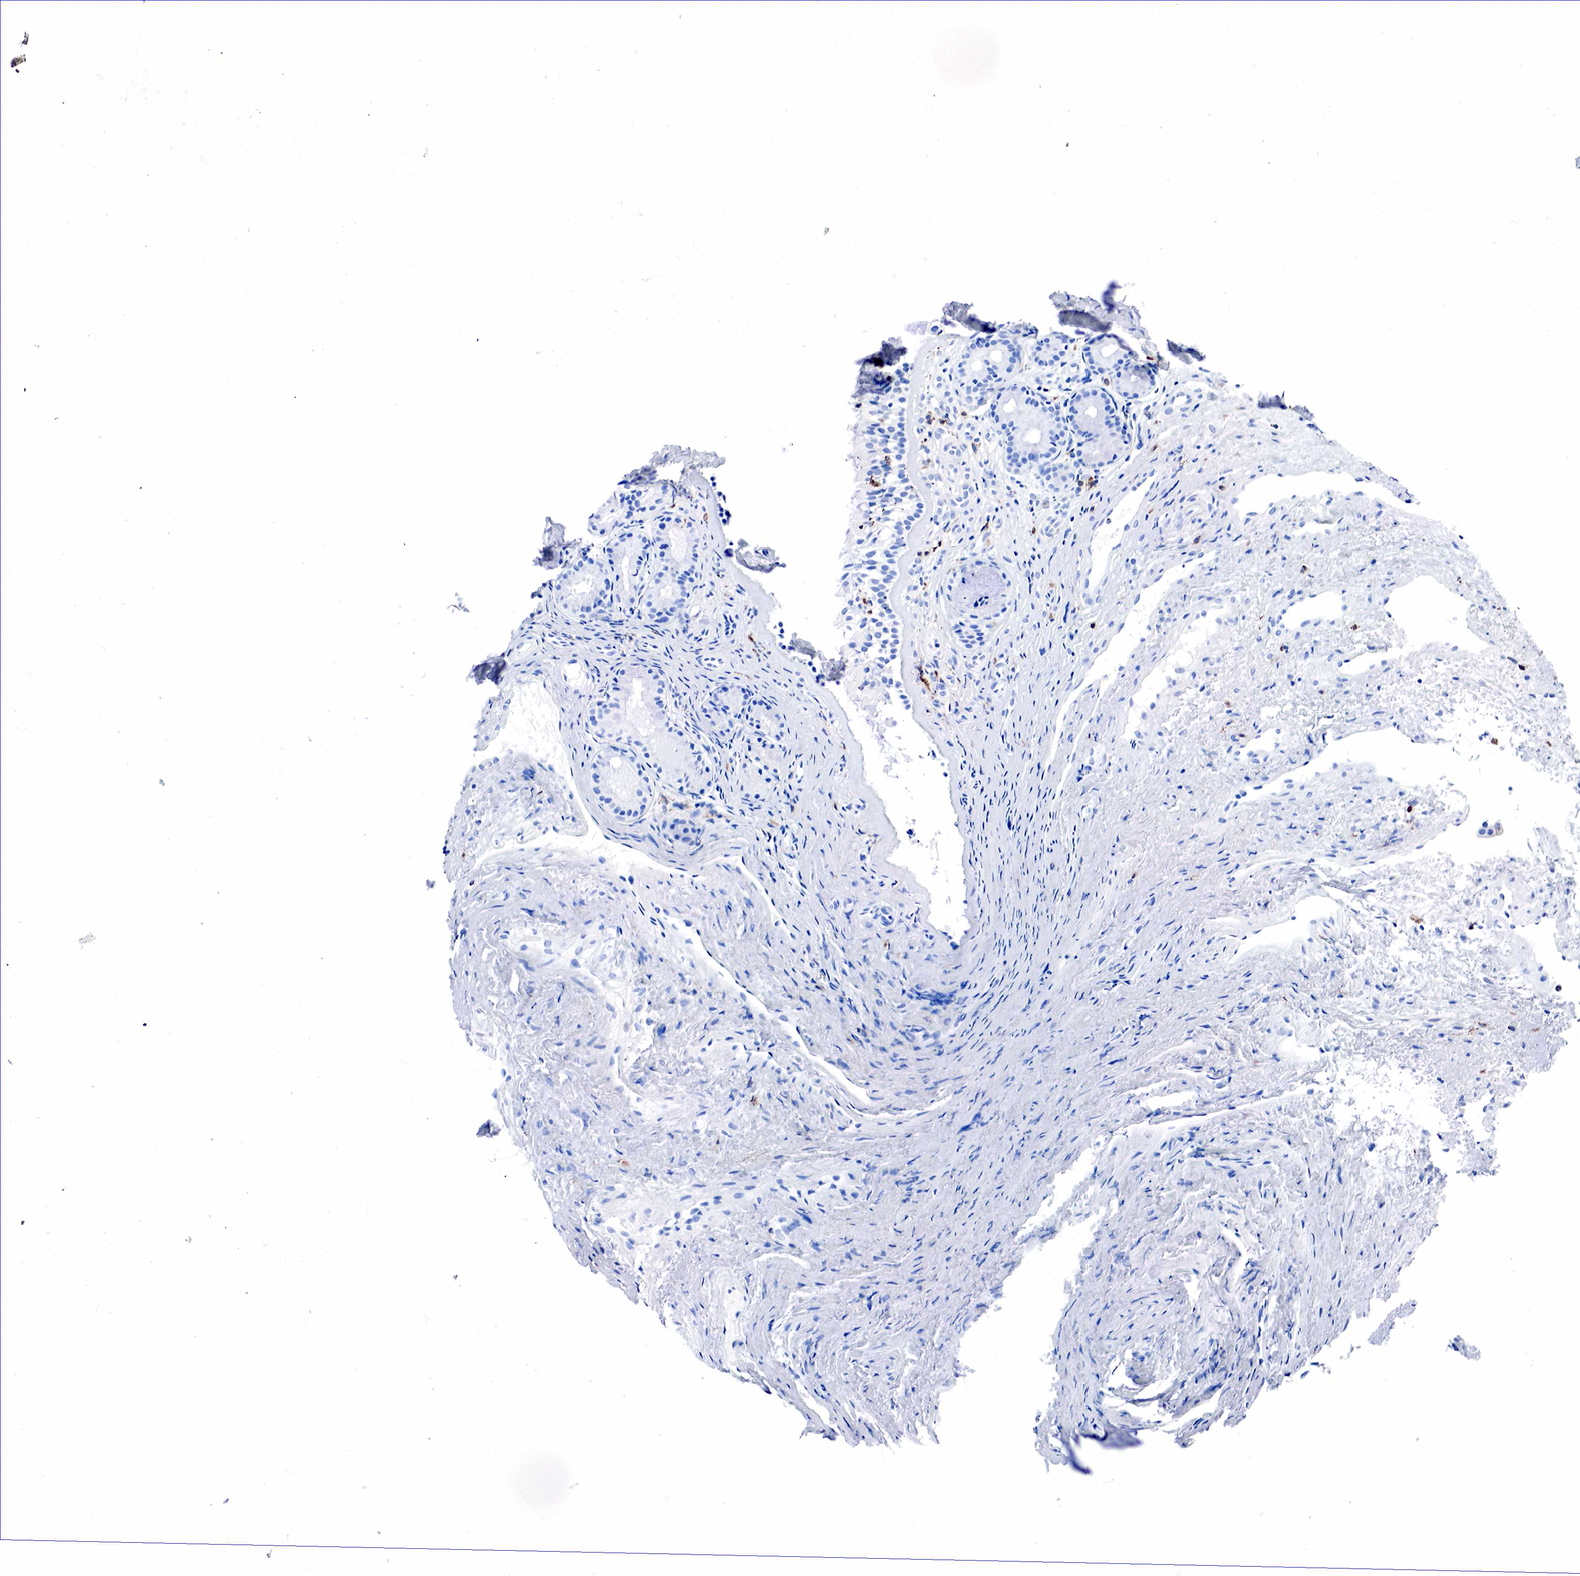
{"staining": {"intensity": "negative", "quantity": "none", "location": "none"}, "tissue": "nasopharynx", "cell_type": "Respiratory epithelial cells", "image_type": "normal", "snomed": [{"axis": "morphology", "description": "Normal tissue, NOS"}, {"axis": "topography", "description": "Nasopharynx"}], "caption": "High magnification brightfield microscopy of benign nasopharynx stained with DAB (3,3'-diaminobenzidine) (brown) and counterstained with hematoxylin (blue): respiratory epithelial cells show no significant positivity.", "gene": "CD68", "patient": {"sex": "female", "age": 78}}